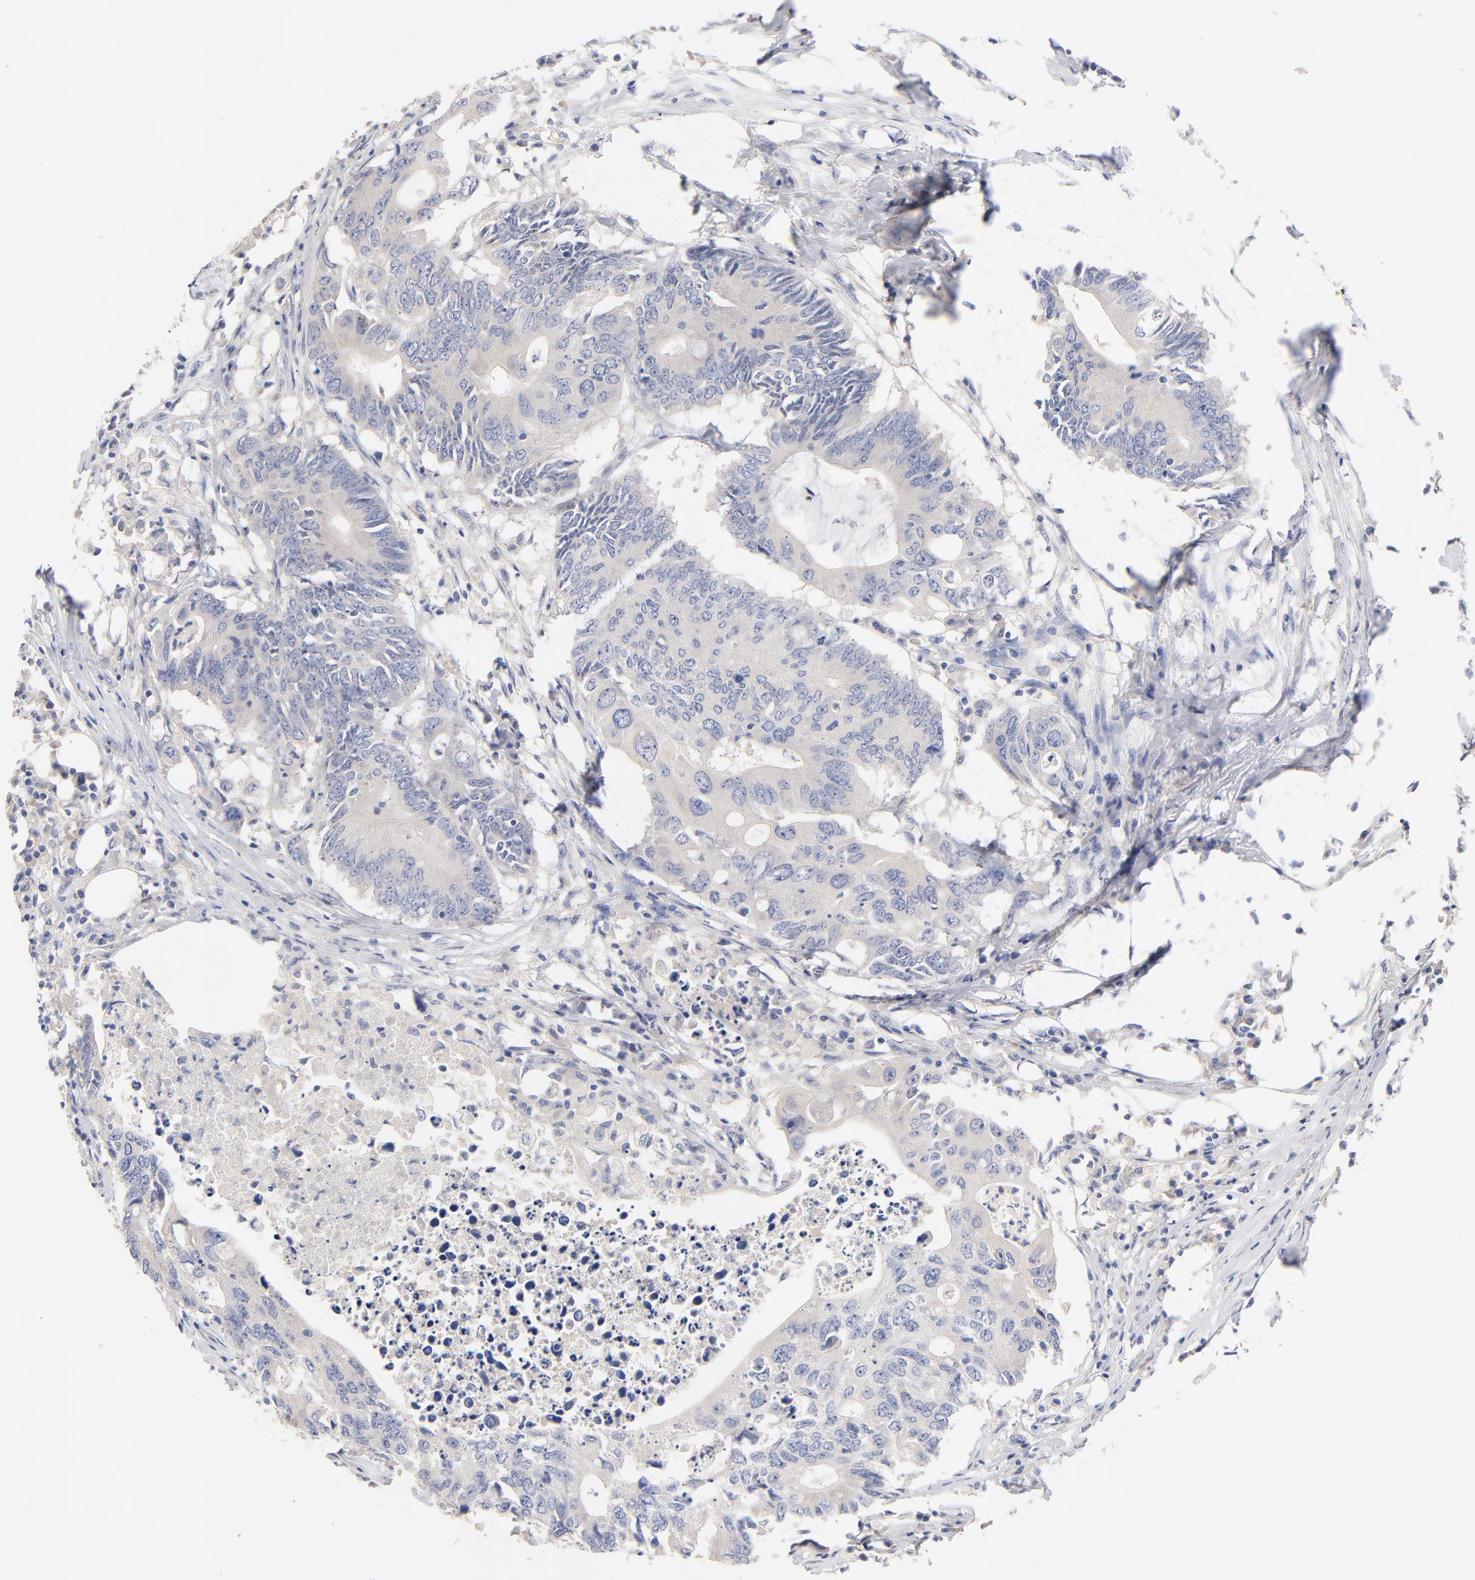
{"staining": {"intensity": "negative", "quantity": "none", "location": "none"}, "tissue": "colorectal cancer", "cell_type": "Tumor cells", "image_type": "cancer", "snomed": [{"axis": "morphology", "description": "Adenocarcinoma, NOS"}, {"axis": "topography", "description": "Colon"}], "caption": "The micrograph demonstrates no staining of tumor cells in adenocarcinoma (colorectal).", "gene": "CPS1", "patient": {"sex": "male", "age": 71}}